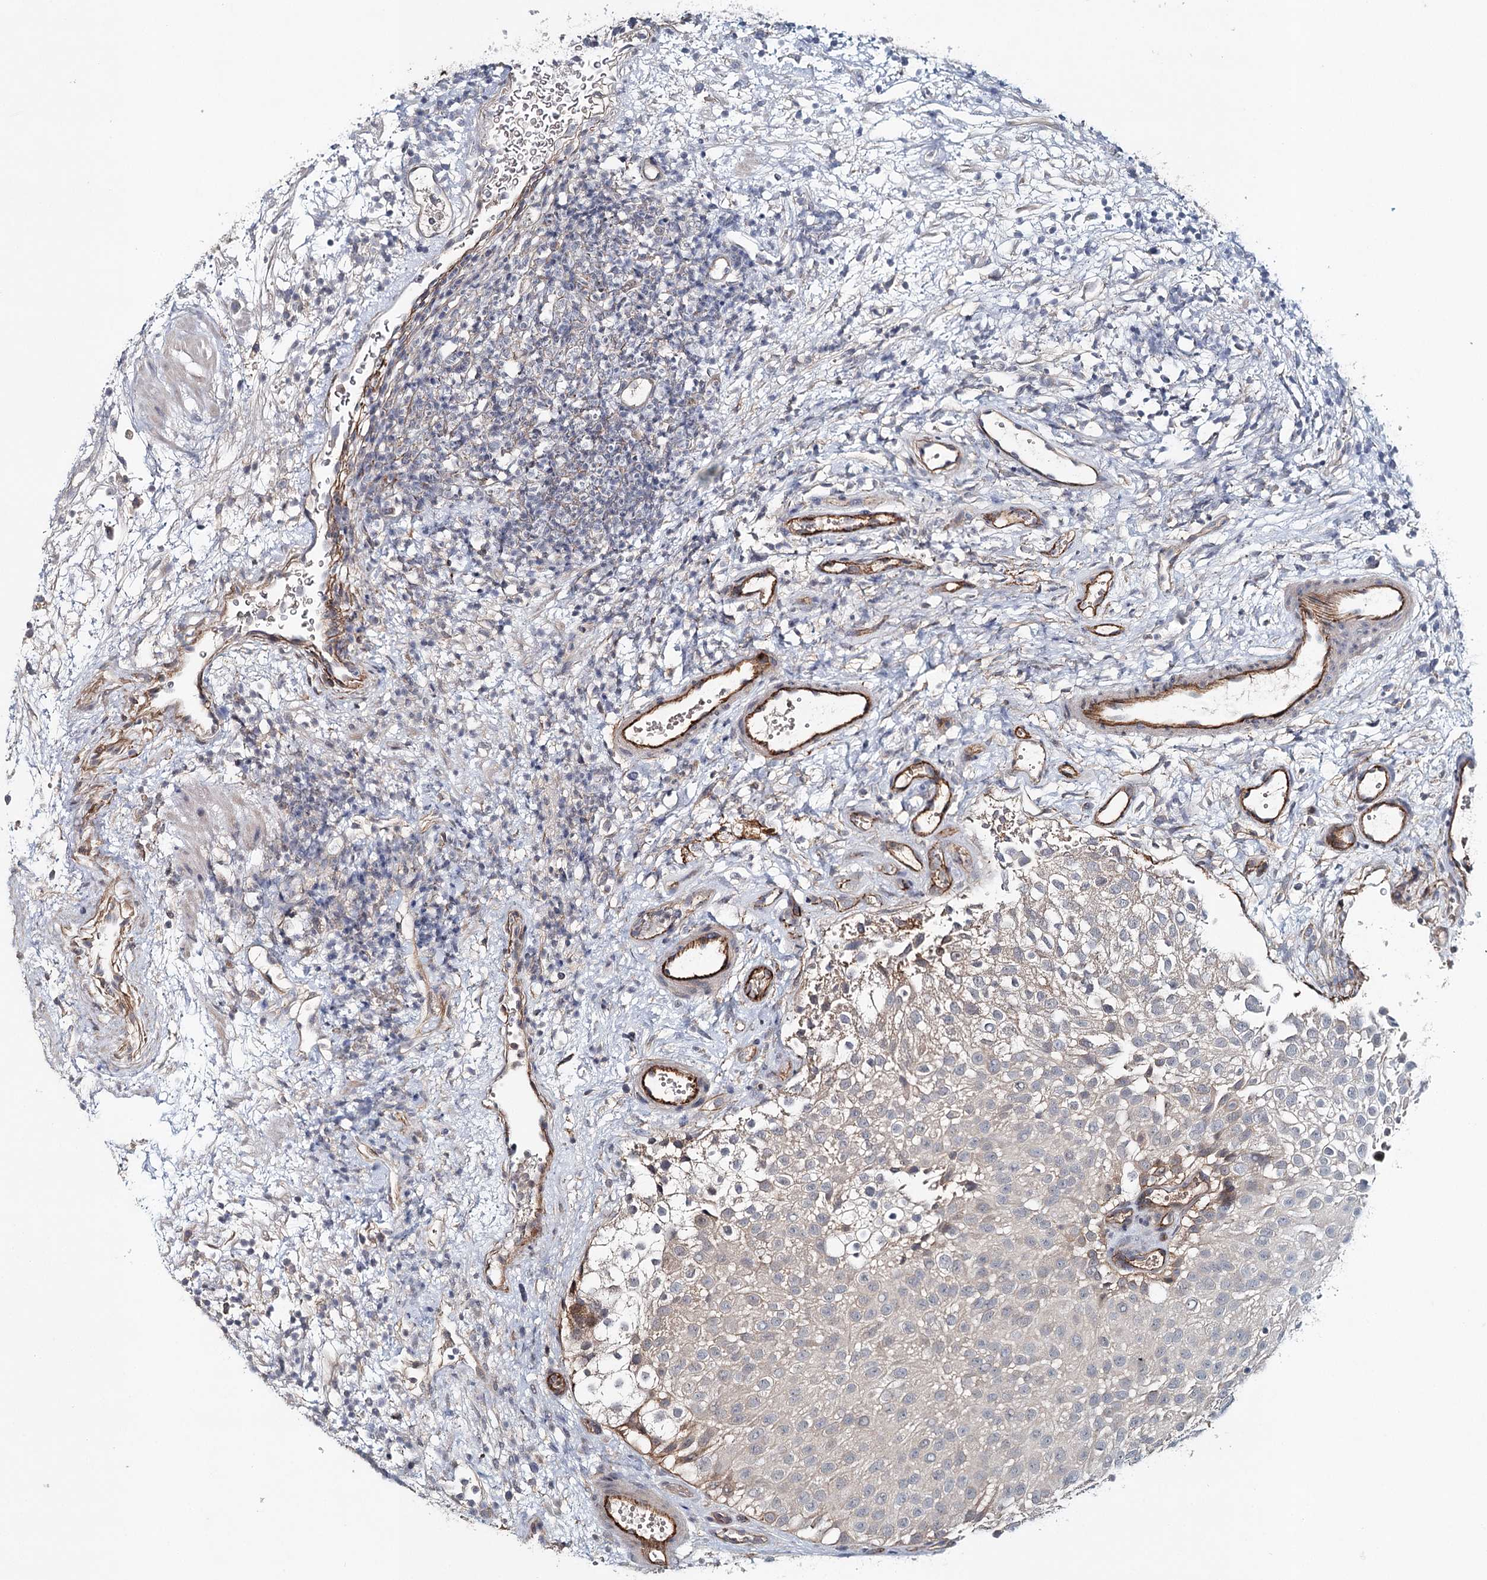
{"staining": {"intensity": "weak", "quantity": "<25%", "location": "cytoplasmic/membranous"}, "tissue": "urothelial cancer", "cell_type": "Tumor cells", "image_type": "cancer", "snomed": [{"axis": "morphology", "description": "Urothelial carcinoma, Low grade"}, {"axis": "topography", "description": "Urinary bladder"}], "caption": "The histopathology image displays no significant expression in tumor cells of urothelial cancer.", "gene": "SYNPO", "patient": {"sex": "male", "age": 78}}